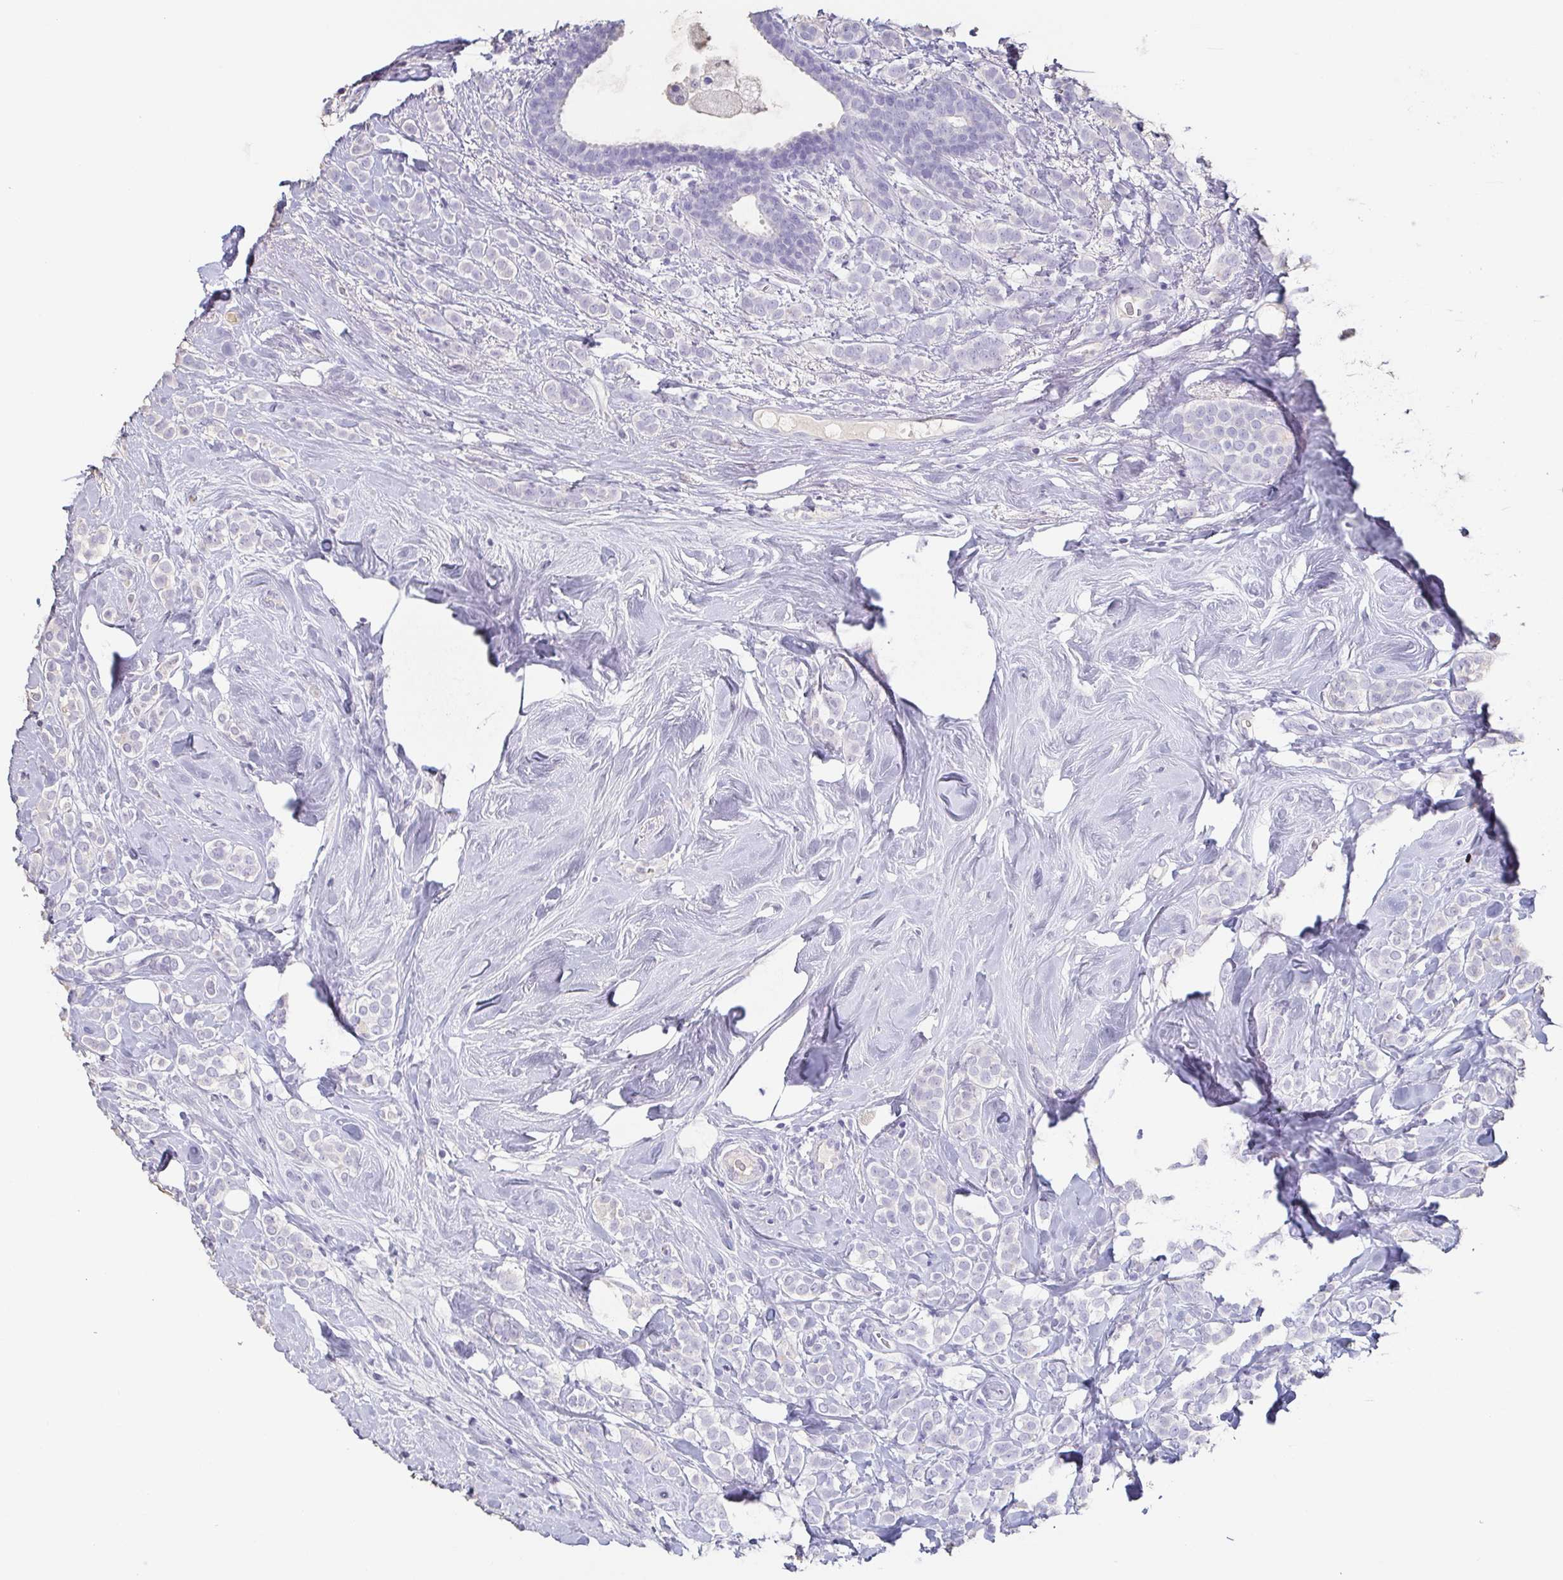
{"staining": {"intensity": "negative", "quantity": "none", "location": "none"}, "tissue": "breast cancer", "cell_type": "Tumor cells", "image_type": "cancer", "snomed": [{"axis": "morphology", "description": "Lobular carcinoma"}, {"axis": "topography", "description": "Breast"}], "caption": "Immunohistochemistry (IHC) of breast cancer demonstrates no positivity in tumor cells.", "gene": "BPIFA2", "patient": {"sex": "female", "age": 49}}